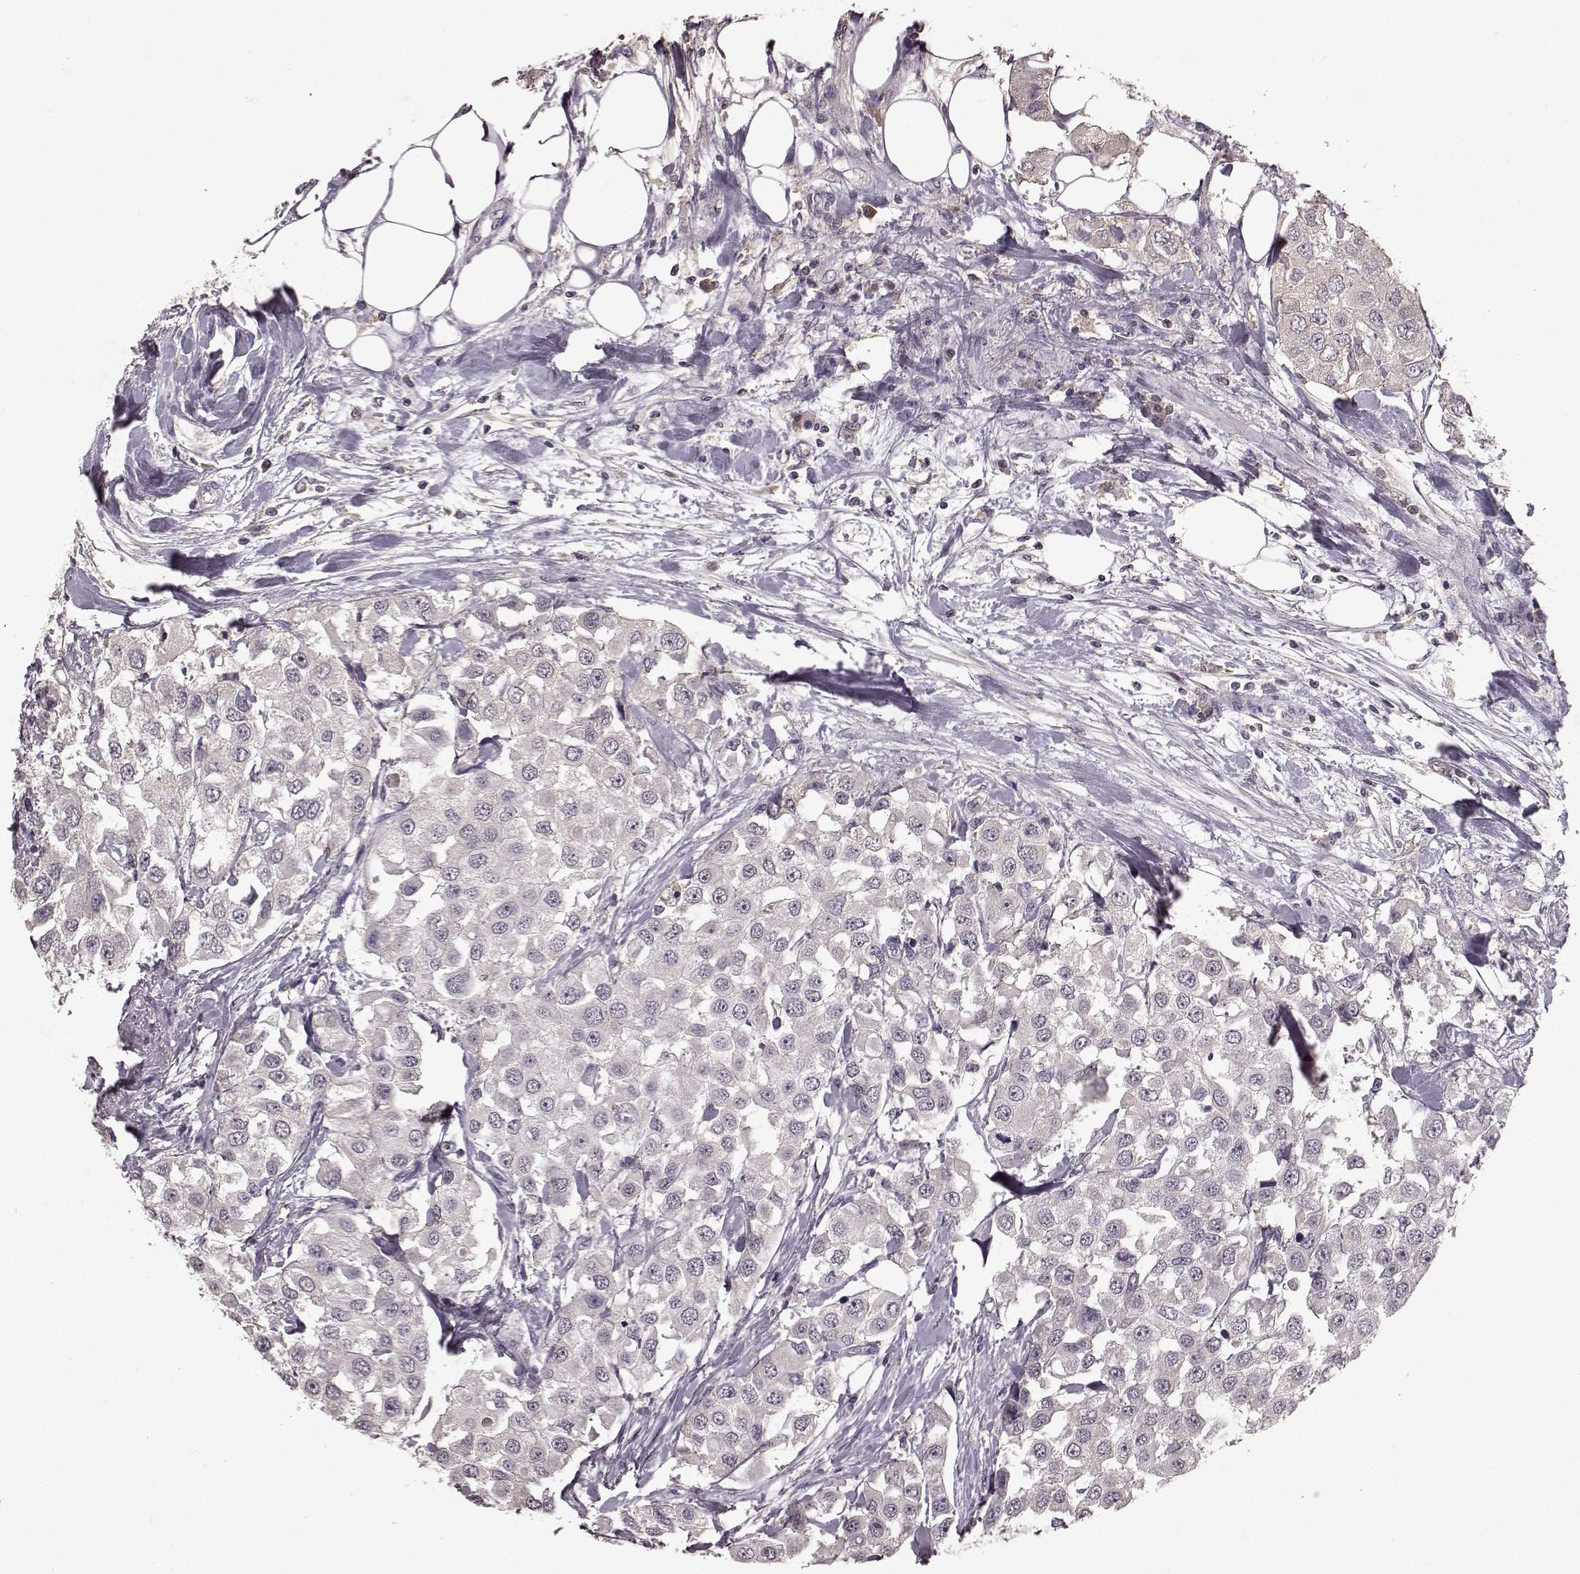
{"staining": {"intensity": "negative", "quantity": "none", "location": "none"}, "tissue": "urothelial cancer", "cell_type": "Tumor cells", "image_type": "cancer", "snomed": [{"axis": "morphology", "description": "Urothelial carcinoma, High grade"}, {"axis": "topography", "description": "Urinary bladder"}], "caption": "IHC of high-grade urothelial carcinoma exhibits no expression in tumor cells. (Stains: DAB IHC with hematoxylin counter stain, Microscopy: brightfield microscopy at high magnification).", "gene": "FRRS1L", "patient": {"sex": "female", "age": 64}}